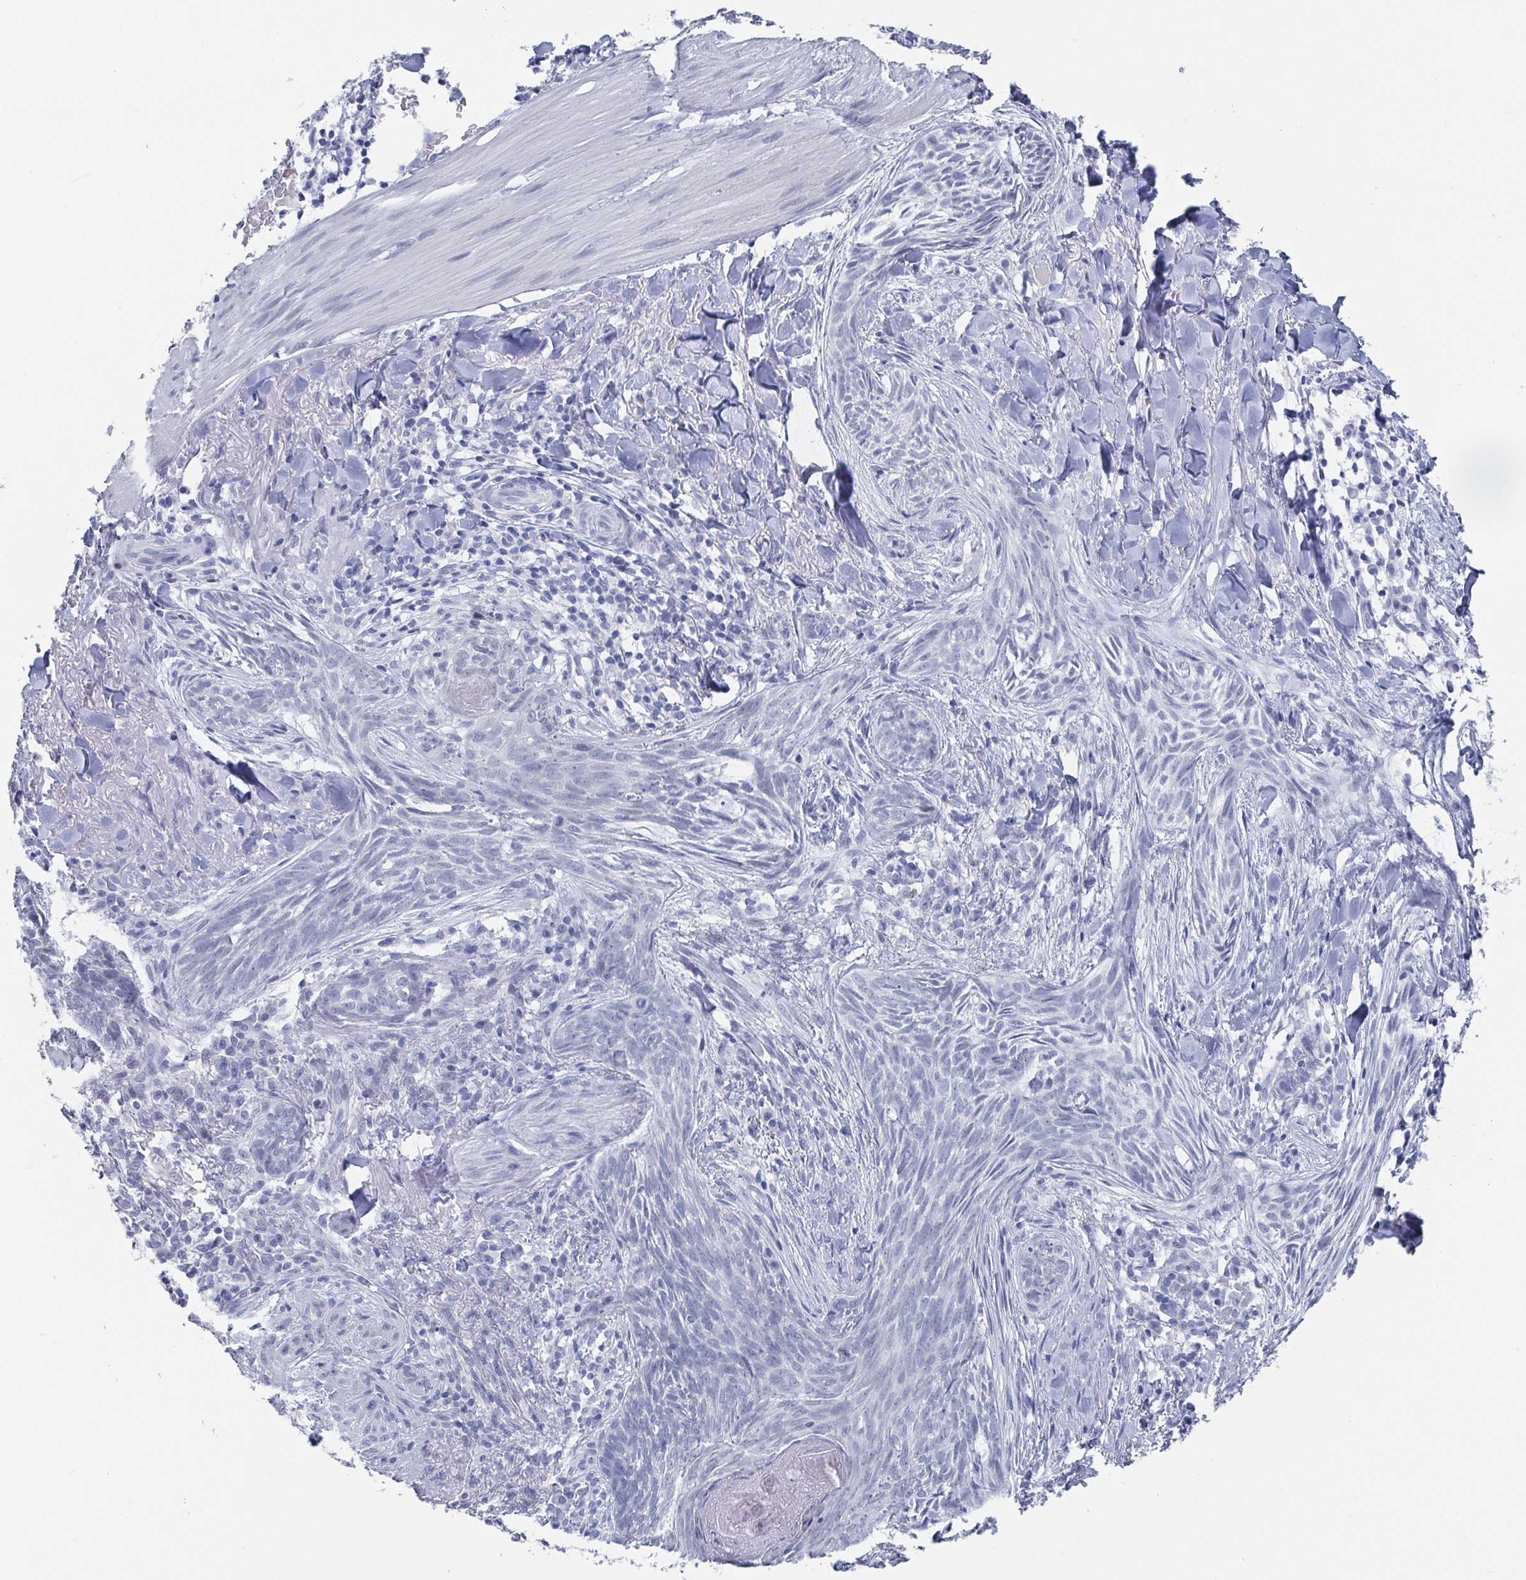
{"staining": {"intensity": "negative", "quantity": "none", "location": "none"}, "tissue": "skin cancer", "cell_type": "Tumor cells", "image_type": "cancer", "snomed": [{"axis": "morphology", "description": "Basal cell carcinoma"}, {"axis": "topography", "description": "Skin"}], "caption": "This is a photomicrograph of immunohistochemistry (IHC) staining of basal cell carcinoma (skin), which shows no staining in tumor cells.", "gene": "CAMKV", "patient": {"sex": "female", "age": 93}}